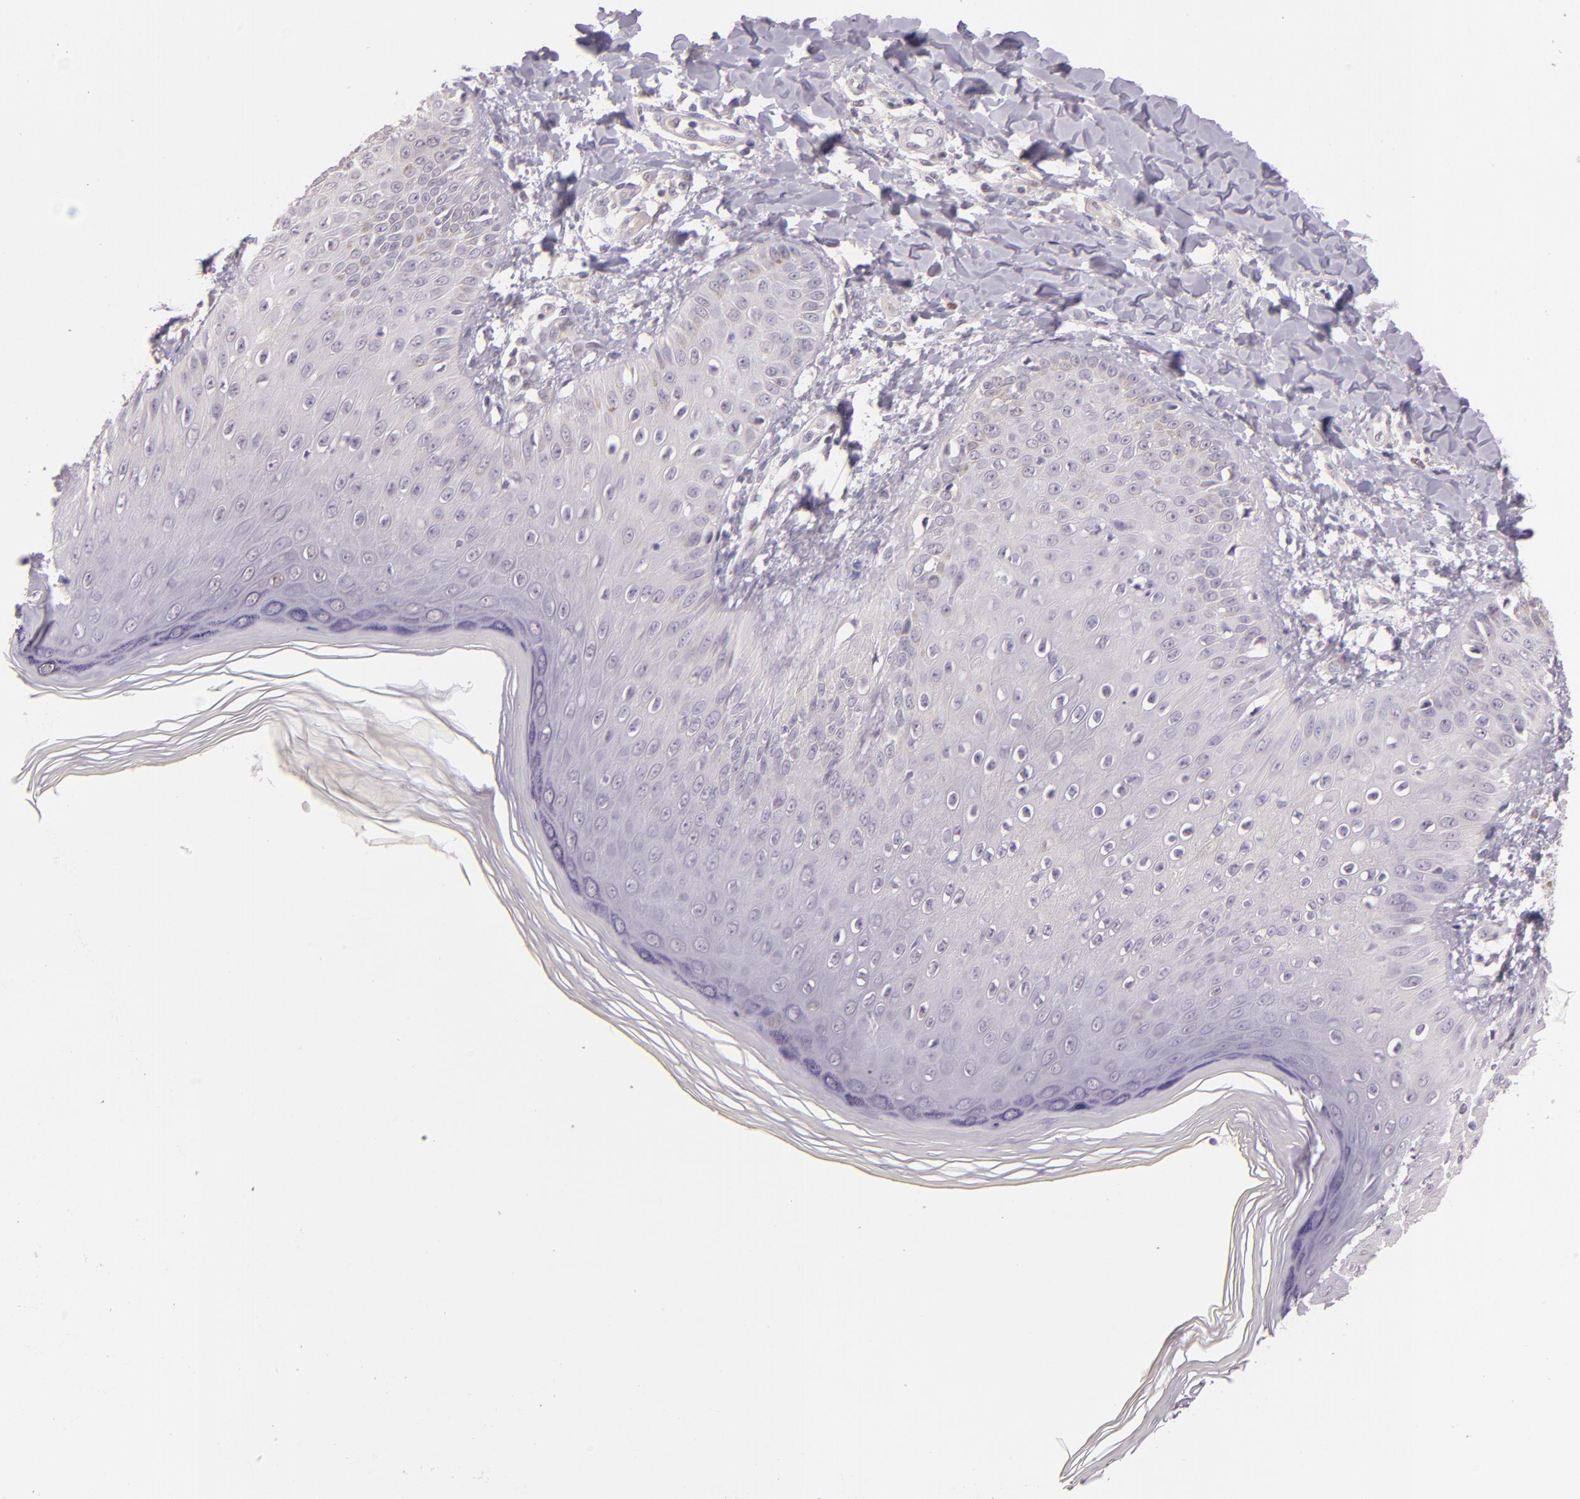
{"staining": {"intensity": "weak", "quantity": "25%-75%", "location": "cytoplasmic/membranous"}, "tissue": "skin", "cell_type": "Epidermal cells", "image_type": "normal", "snomed": [{"axis": "morphology", "description": "Normal tissue, NOS"}, {"axis": "morphology", "description": "Inflammation, NOS"}, {"axis": "topography", "description": "Soft tissue"}, {"axis": "topography", "description": "Anal"}], "caption": "Immunohistochemical staining of normal human skin reveals low levels of weak cytoplasmic/membranous staining in approximately 25%-75% of epidermal cells. (DAB (3,3'-diaminobenzidine) IHC with brightfield microscopy, high magnification).", "gene": "HSPA8", "patient": {"sex": "female", "age": 15}}